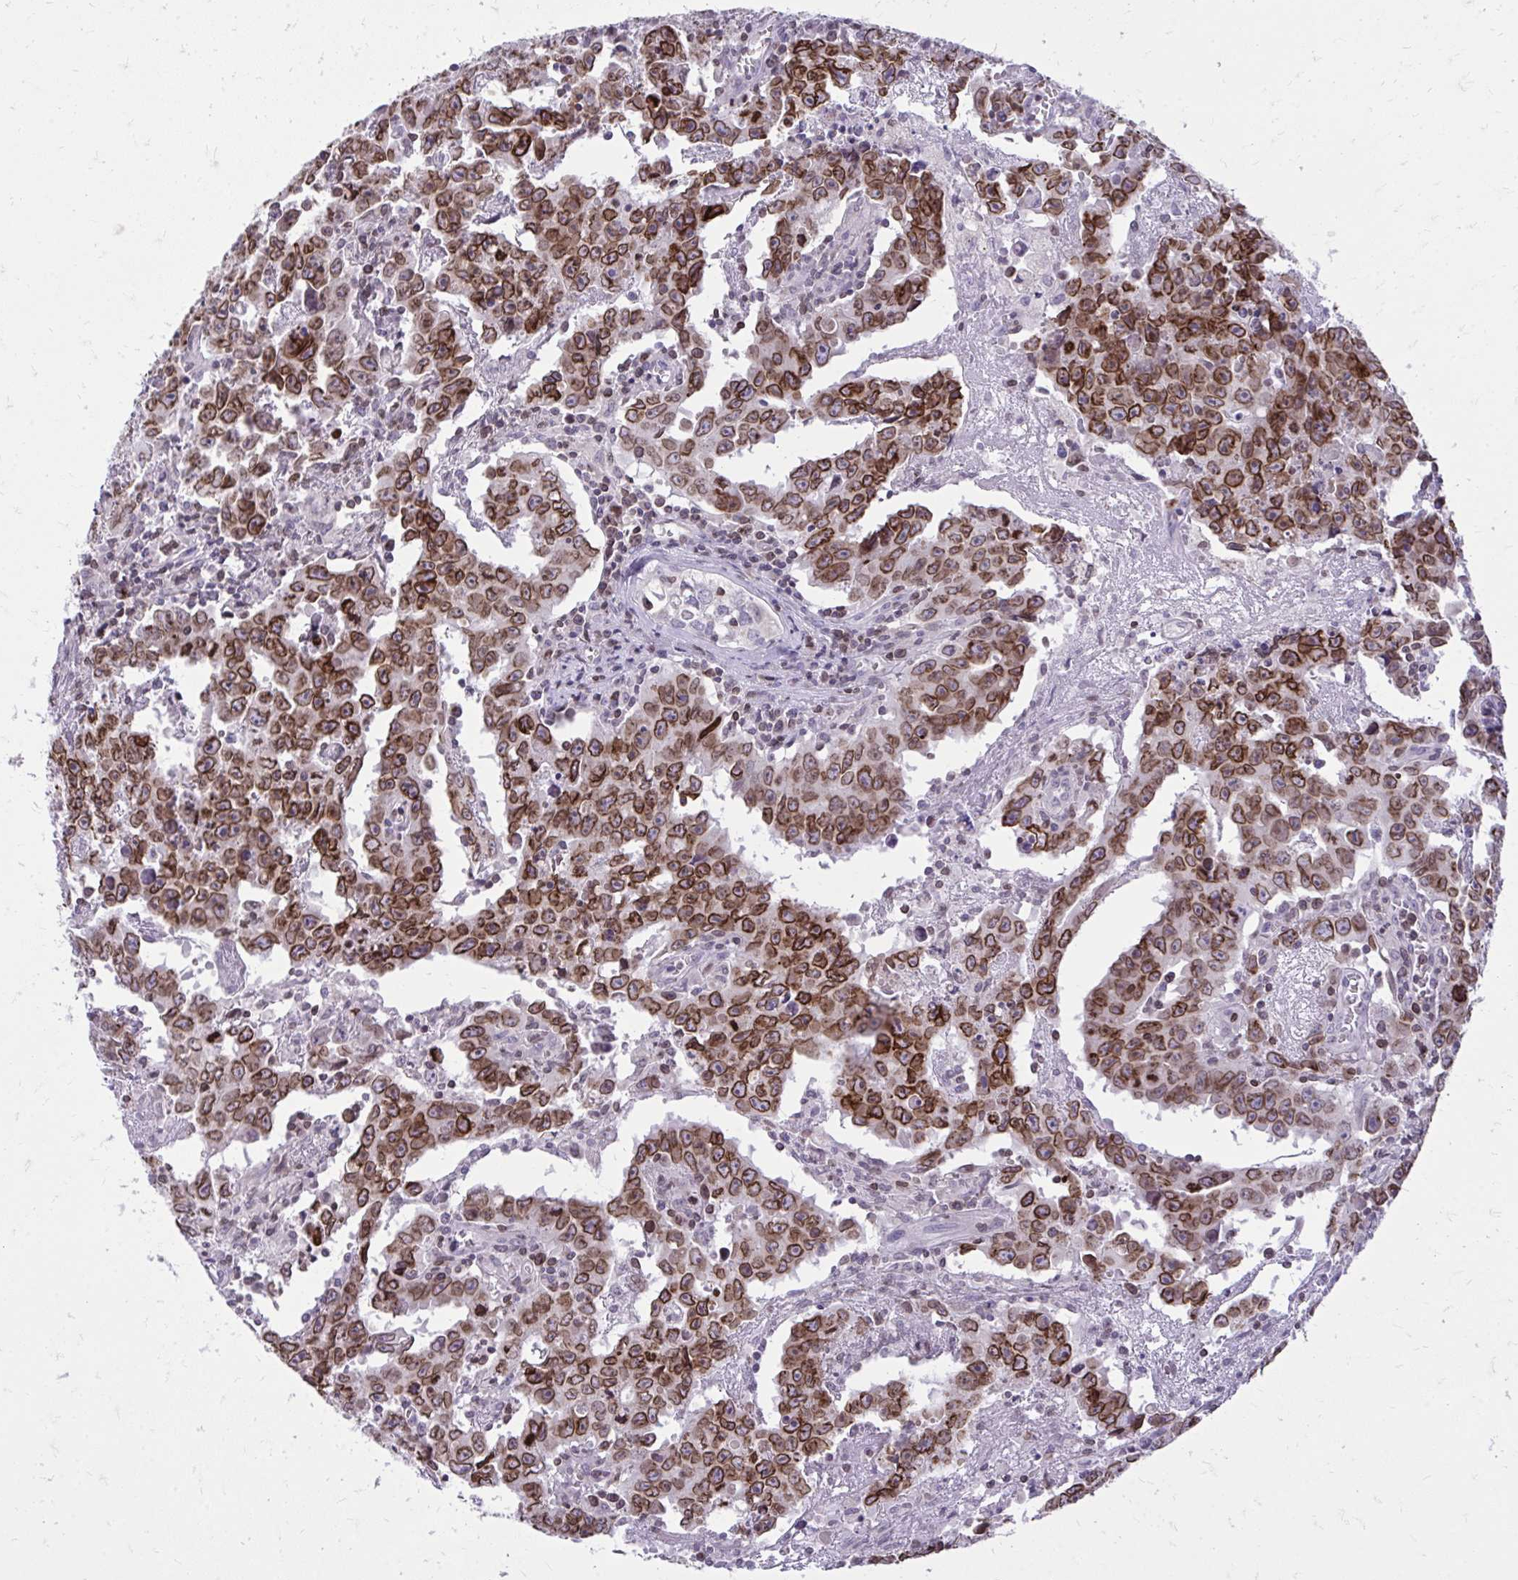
{"staining": {"intensity": "strong", "quantity": ">75%", "location": "cytoplasmic/membranous,nuclear"}, "tissue": "testis cancer", "cell_type": "Tumor cells", "image_type": "cancer", "snomed": [{"axis": "morphology", "description": "Carcinoma, Embryonal, NOS"}, {"axis": "topography", "description": "Testis"}], "caption": "Immunohistochemistry image of human testis cancer stained for a protein (brown), which displays high levels of strong cytoplasmic/membranous and nuclear expression in approximately >75% of tumor cells.", "gene": "RPS6KA2", "patient": {"sex": "male", "age": 22}}